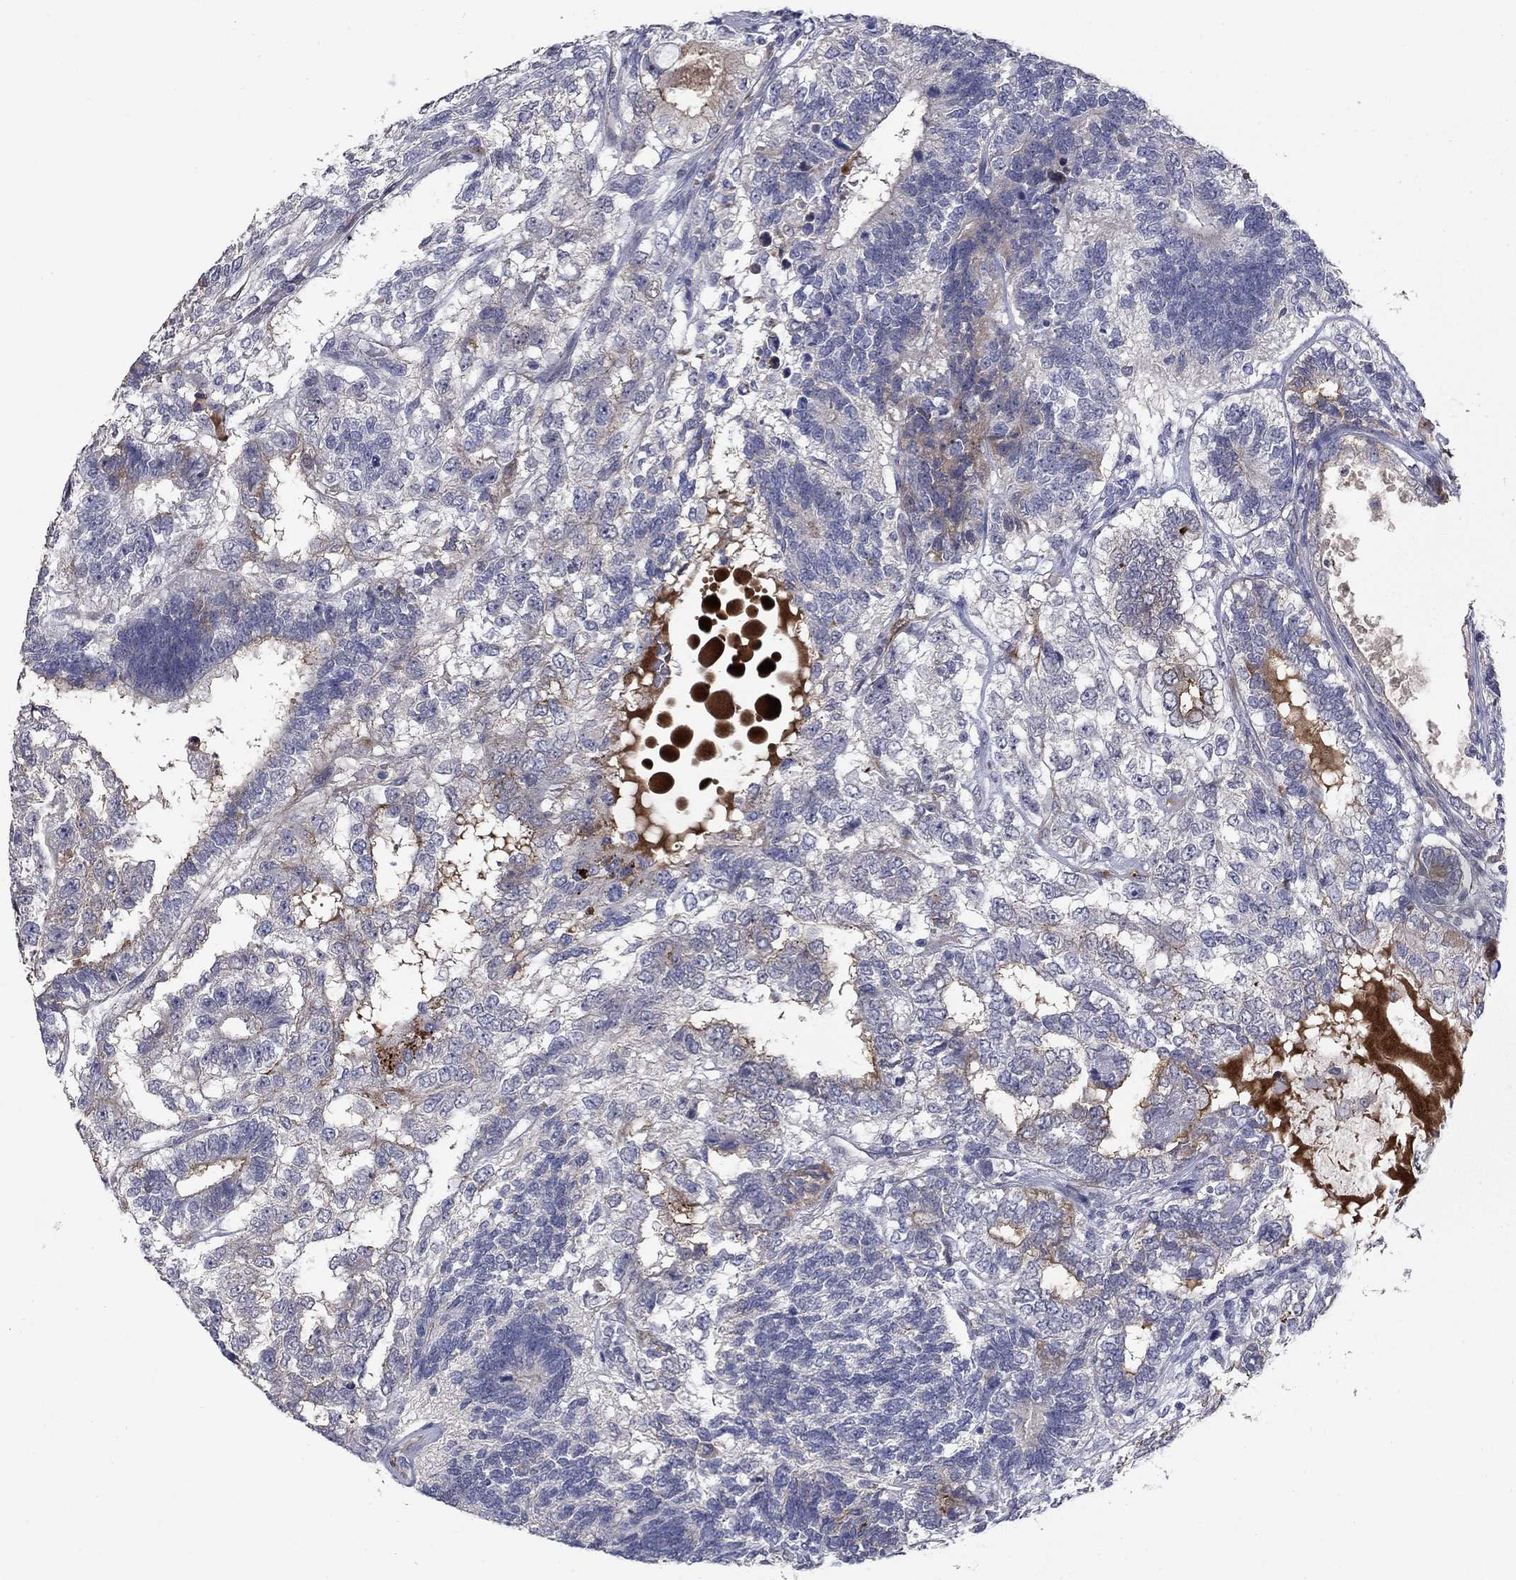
{"staining": {"intensity": "strong", "quantity": "<25%", "location": "cytoplasmic/membranous"}, "tissue": "testis cancer", "cell_type": "Tumor cells", "image_type": "cancer", "snomed": [{"axis": "morphology", "description": "Seminoma, NOS"}, {"axis": "morphology", "description": "Carcinoma, Embryonal, NOS"}, {"axis": "topography", "description": "Testis"}], "caption": "Protein expression analysis of human testis cancer reveals strong cytoplasmic/membranous positivity in about <25% of tumor cells. (Brightfield microscopy of DAB IHC at high magnification).", "gene": "SLC1A1", "patient": {"sex": "male", "age": 41}}